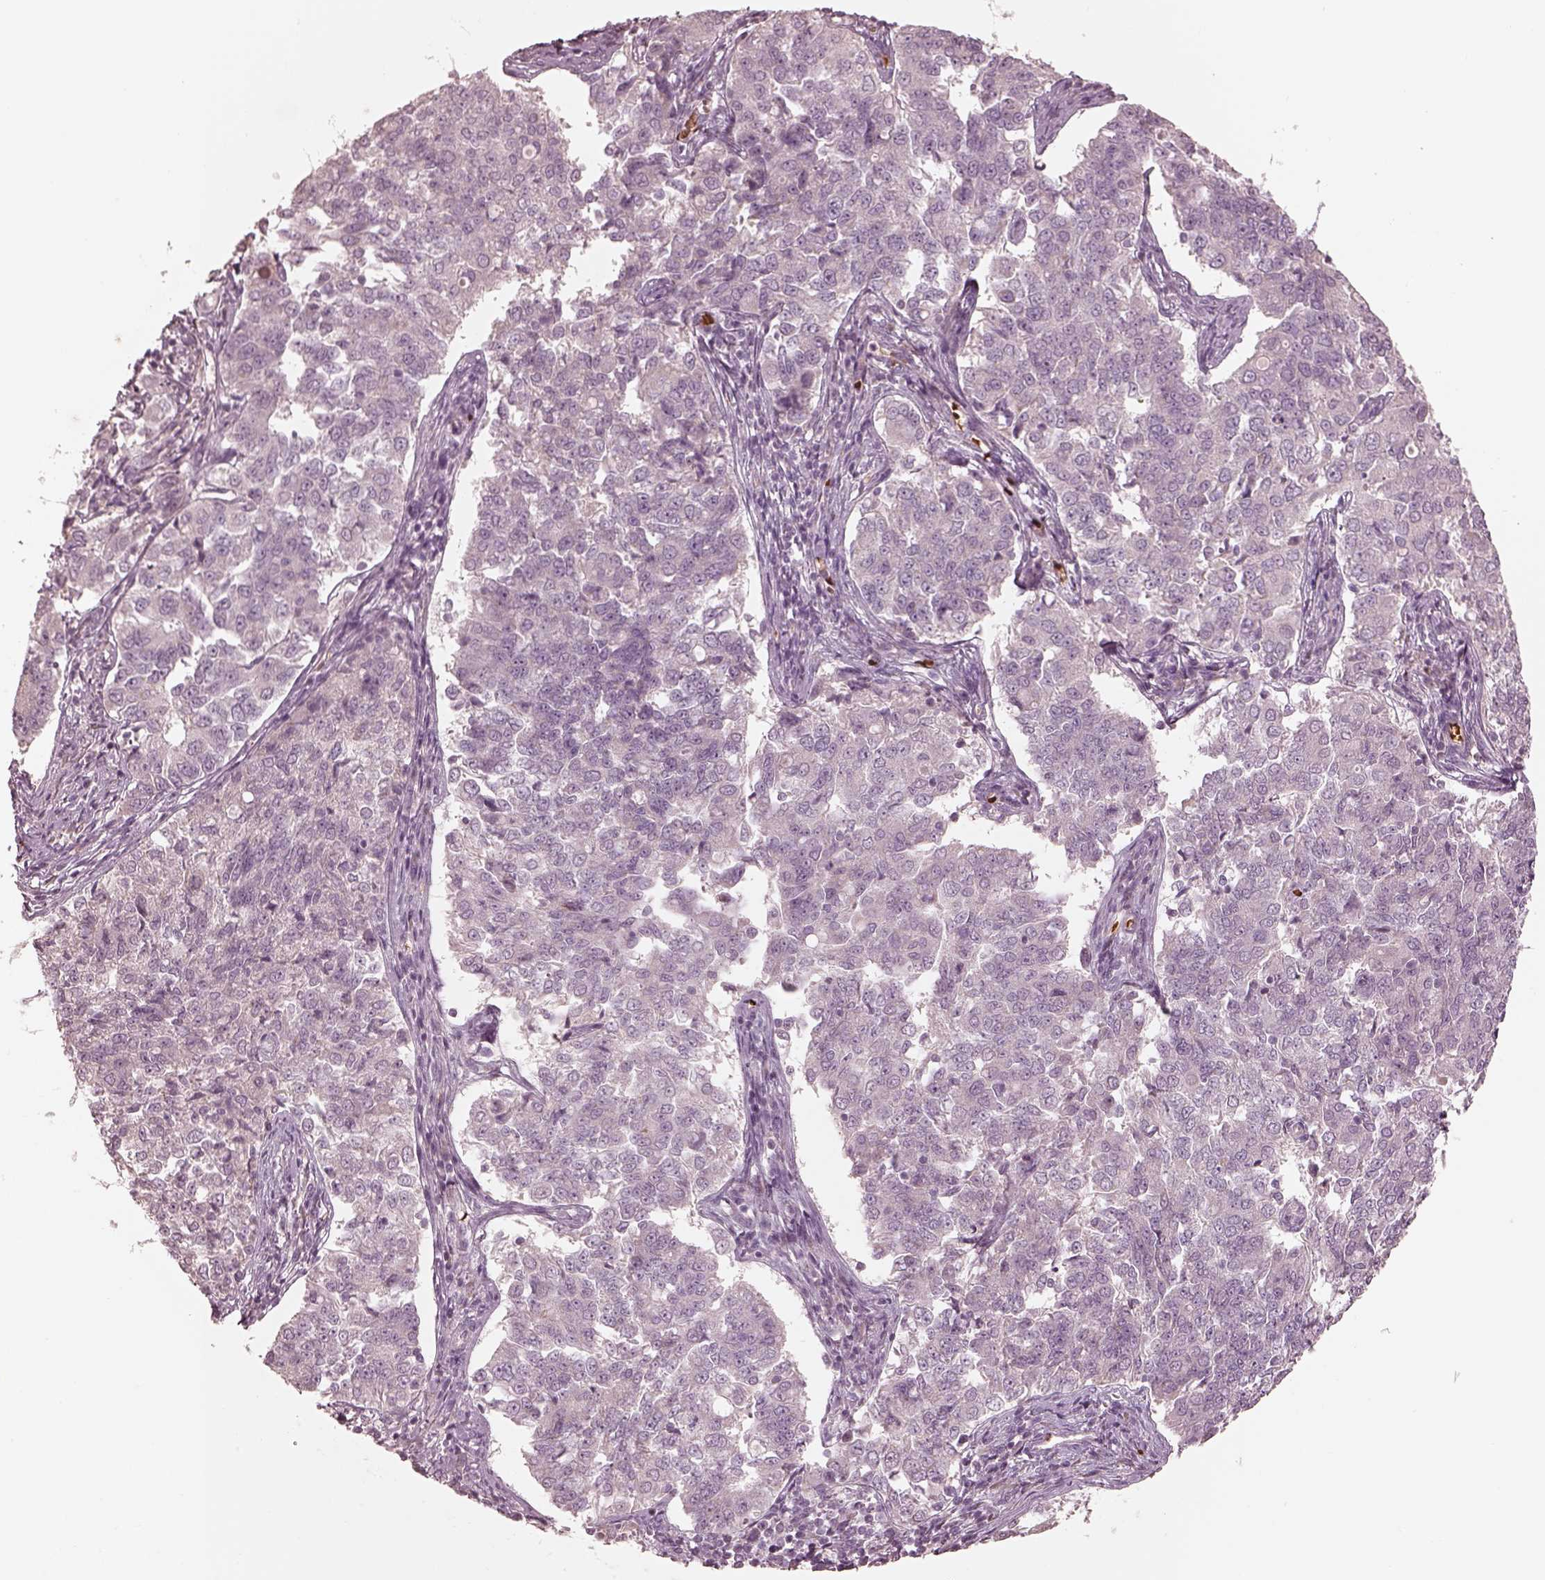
{"staining": {"intensity": "negative", "quantity": "none", "location": "none"}, "tissue": "endometrial cancer", "cell_type": "Tumor cells", "image_type": "cancer", "snomed": [{"axis": "morphology", "description": "Adenocarcinoma, NOS"}, {"axis": "topography", "description": "Endometrium"}], "caption": "Protein analysis of endometrial cancer (adenocarcinoma) reveals no significant positivity in tumor cells.", "gene": "ANKLE1", "patient": {"sex": "female", "age": 43}}